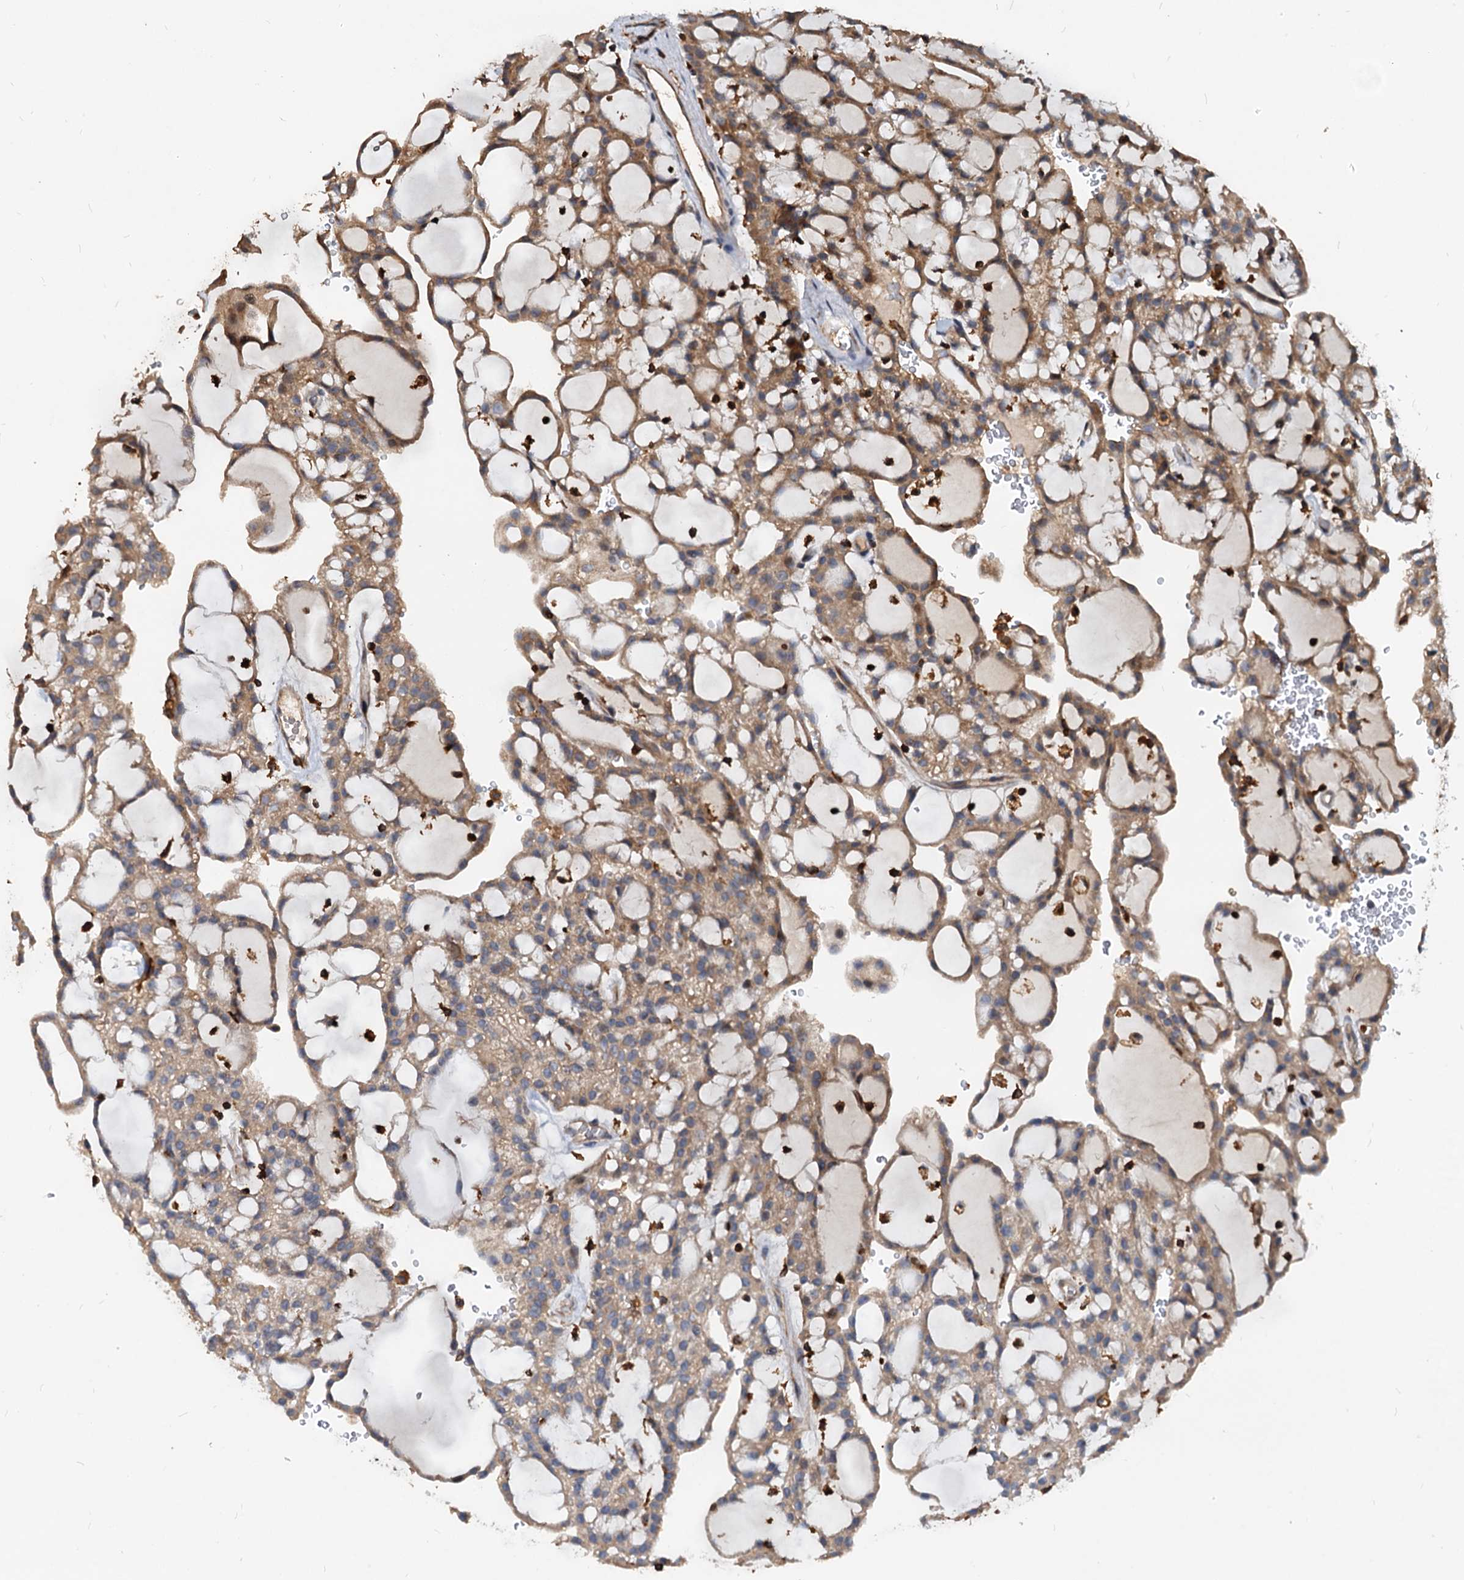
{"staining": {"intensity": "moderate", "quantity": ">75%", "location": "cytoplasmic/membranous"}, "tissue": "renal cancer", "cell_type": "Tumor cells", "image_type": "cancer", "snomed": [{"axis": "morphology", "description": "Adenocarcinoma, NOS"}, {"axis": "topography", "description": "Kidney"}], "caption": "Human renal cancer (adenocarcinoma) stained with a brown dye reveals moderate cytoplasmic/membranous positive positivity in approximately >75% of tumor cells.", "gene": "LCP2", "patient": {"sex": "male", "age": 63}}